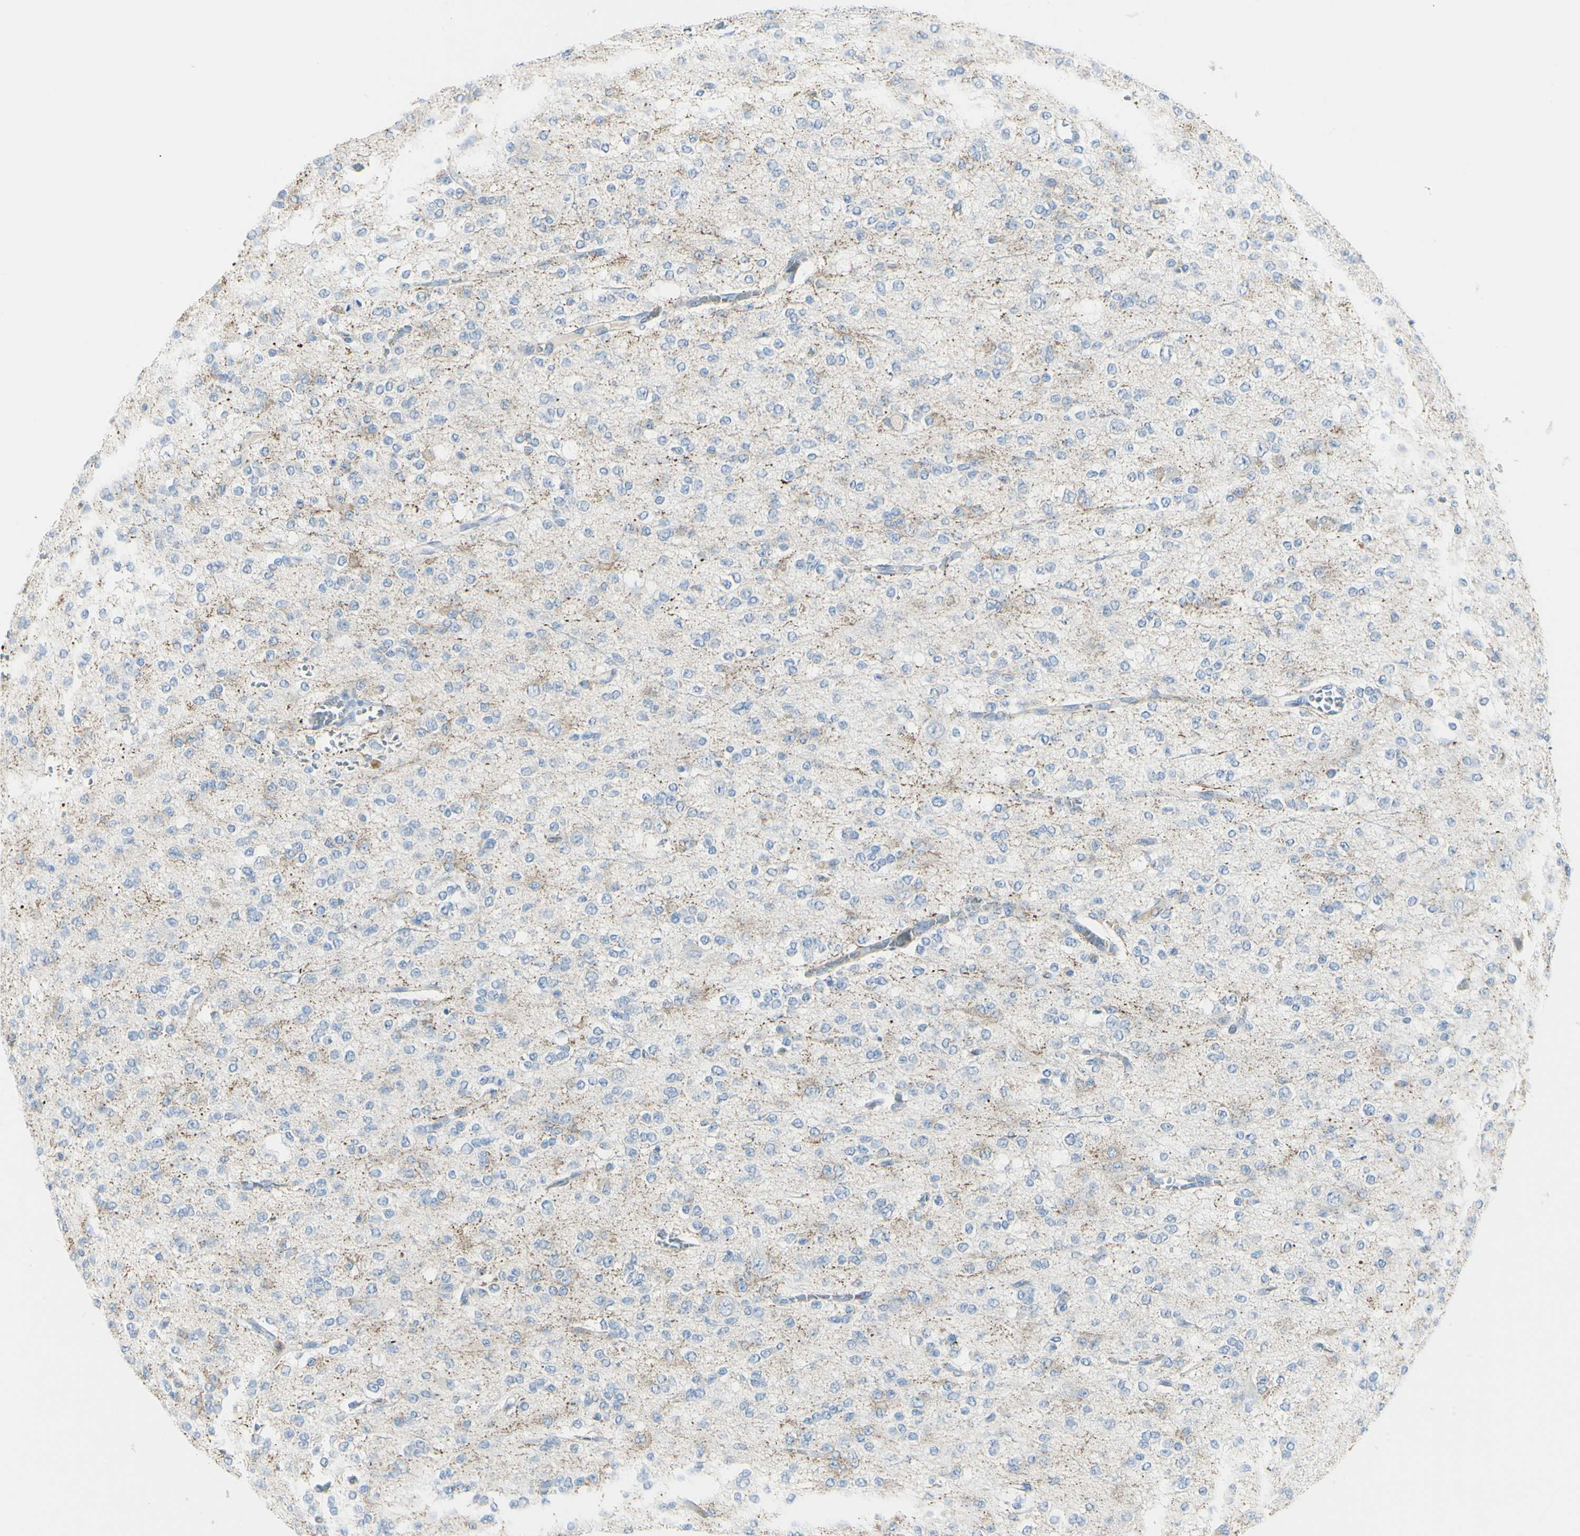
{"staining": {"intensity": "negative", "quantity": "none", "location": "none"}, "tissue": "glioma", "cell_type": "Tumor cells", "image_type": "cancer", "snomed": [{"axis": "morphology", "description": "Glioma, malignant, Low grade"}, {"axis": "topography", "description": "Brain"}], "caption": "High magnification brightfield microscopy of glioma stained with DAB (3,3'-diaminobenzidine) (brown) and counterstained with hematoxylin (blue): tumor cells show no significant staining. (Brightfield microscopy of DAB IHC at high magnification).", "gene": "ZNF557", "patient": {"sex": "male", "age": 38}}